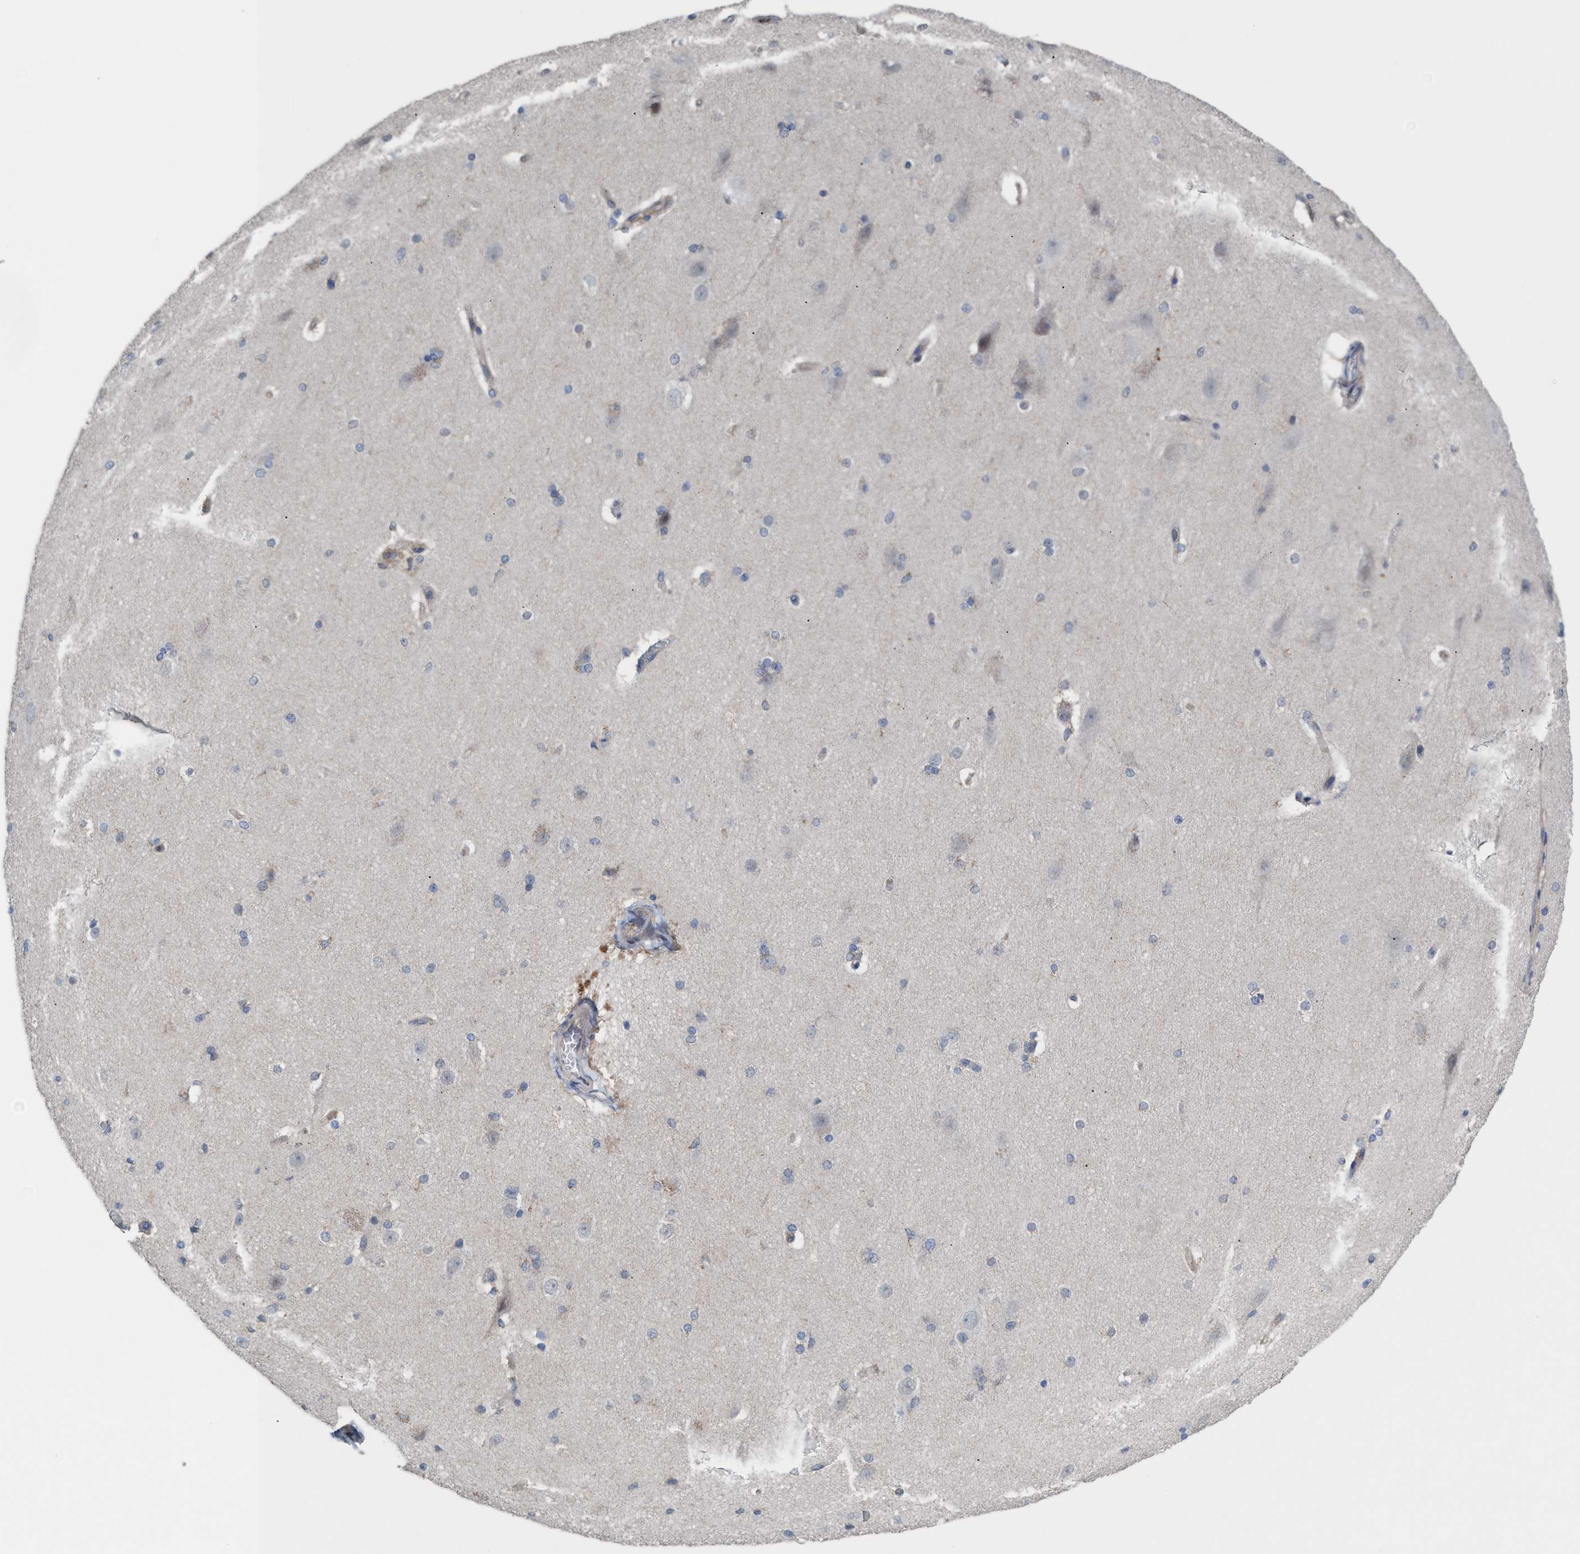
{"staining": {"intensity": "weak", "quantity": ">75%", "location": "cytoplasmic/membranous"}, "tissue": "cerebral cortex", "cell_type": "Endothelial cells", "image_type": "normal", "snomed": [{"axis": "morphology", "description": "Normal tissue, NOS"}, {"axis": "topography", "description": "Cerebral cortex"}, {"axis": "topography", "description": "Hippocampus"}], "caption": "This is a histology image of immunohistochemistry (IHC) staining of unremarkable cerebral cortex, which shows weak positivity in the cytoplasmic/membranous of endothelial cells.", "gene": "MRM1", "patient": {"sex": "female", "age": 19}}